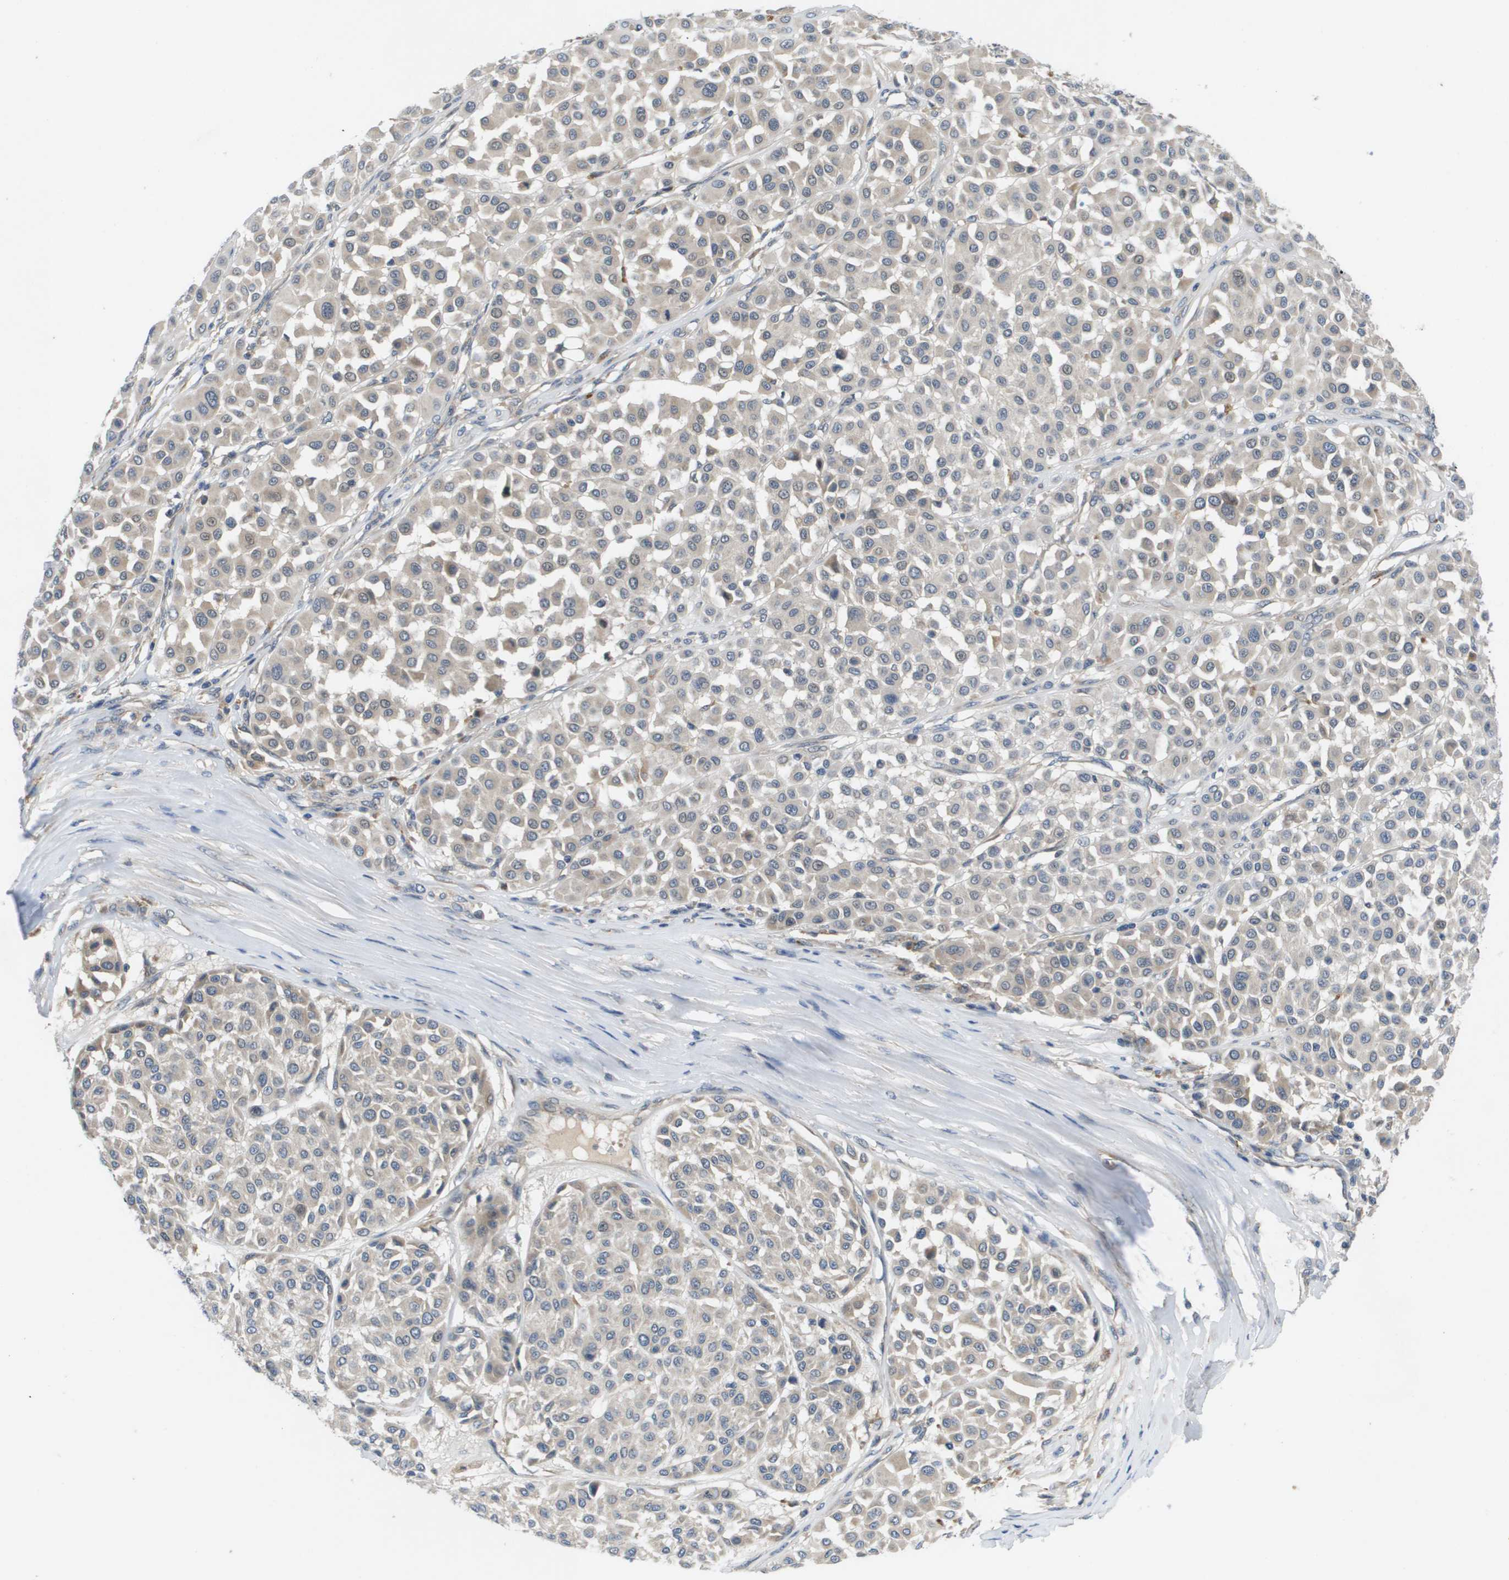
{"staining": {"intensity": "weak", "quantity": "<25%", "location": "cytoplasmic/membranous"}, "tissue": "melanoma", "cell_type": "Tumor cells", "image_type": "cancer", "snomed": [{"axis": "morphology", "description": "Malignant melanoma, Metastatic site"}, {"axis": "topography", "description": "Soft tissue"}], "caption": "This is an immunohistochemistry image of human melanoma. There is no staining in tumor cells.", "gene": "SLC25A20", "patient": {"sex": "male", "age": 41}}